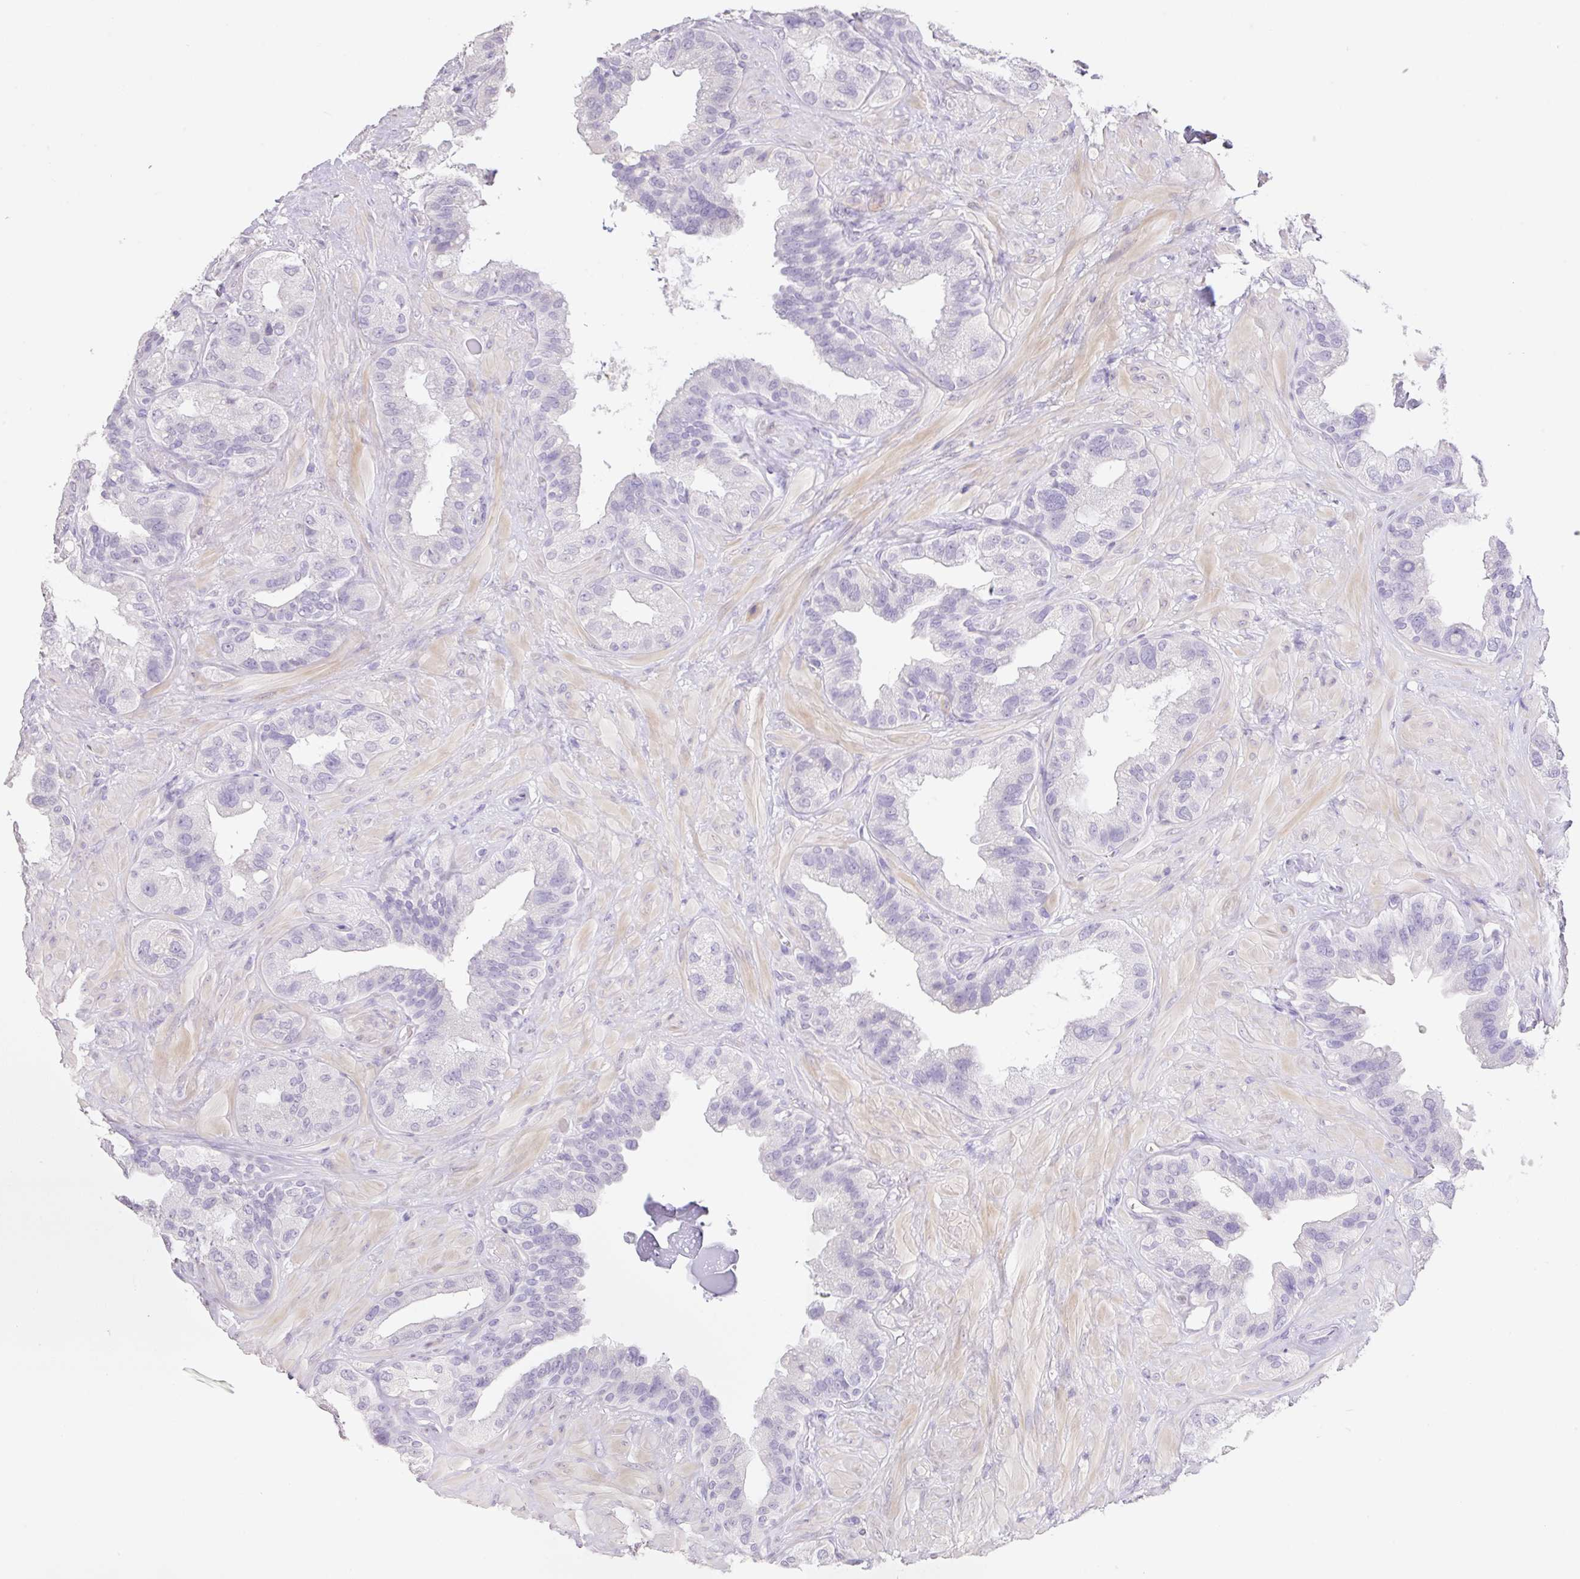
{"staining": {"intensity": "negative", "quantity": "none", "location": "none"}, "tissue": "seminal vesicle", "cell_type": "Glandular cells", "image_type": "normal", "snomed": [{"axis": "morphology", "description": "Normal tissue, NOS"}, {"axis": "topography", "description": "Seminal veicle"}, {"axis": "topography", "description": "Peripheral nerve tissue"}], "caption": "IHC photomicrograph of unremarkable human seminal vesicle stained for a protein (brown), which reveals no staining in glandular cells. The staining was performed using DAB to visualize the protein expression in brown, while the nuclei were stained in blue with hematoxylin (Magnification: 20x).", "gene": "HCRTR2", "patient": {"sex": "male", "age": 76}}